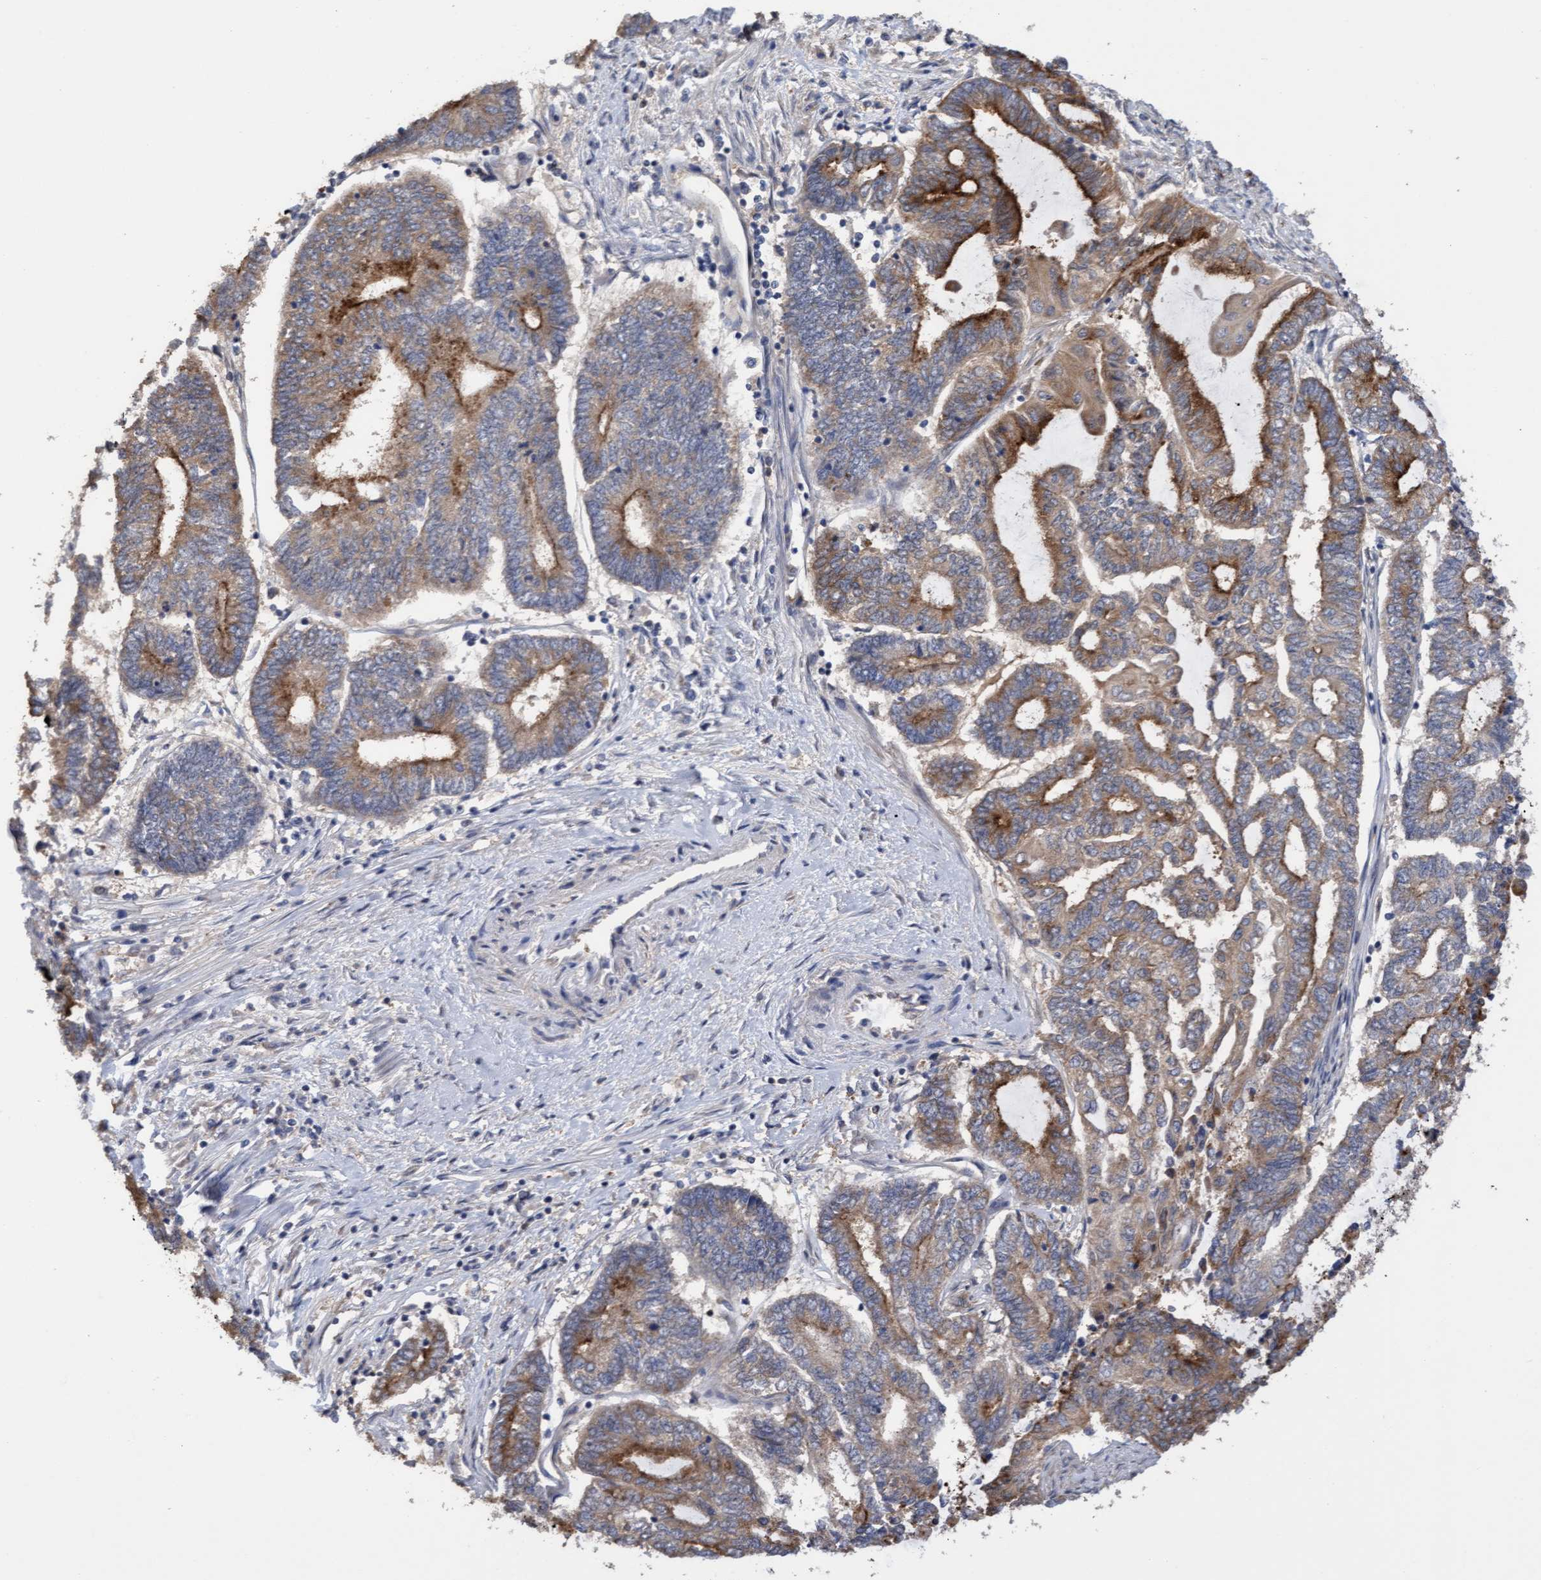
{"staining": {"intensity": "moderate", "quantity": ">75%", "location": "cytoplasmic/membranous"}, "tissue": "endometrial cancer", "cell_type": "Tumor cells", "image_type": "cancer", "snomed": [{"axis": "morphology", "description": "Adenocarcinoma, NOS"}, {"axis": "topography", "description": "Uterus"}, {"axis": "topography", "description": "Endometrium"}], "caption": "About >75% of tumor cells in human endometrial cancer (adenocarcinoma) demonstrate moderate cytoplasmic/membranous protein expression as visualized by brown immunohistochemical staining.", "gene": "ITFG1", "patient": {"sex": "female", "age": 70}}